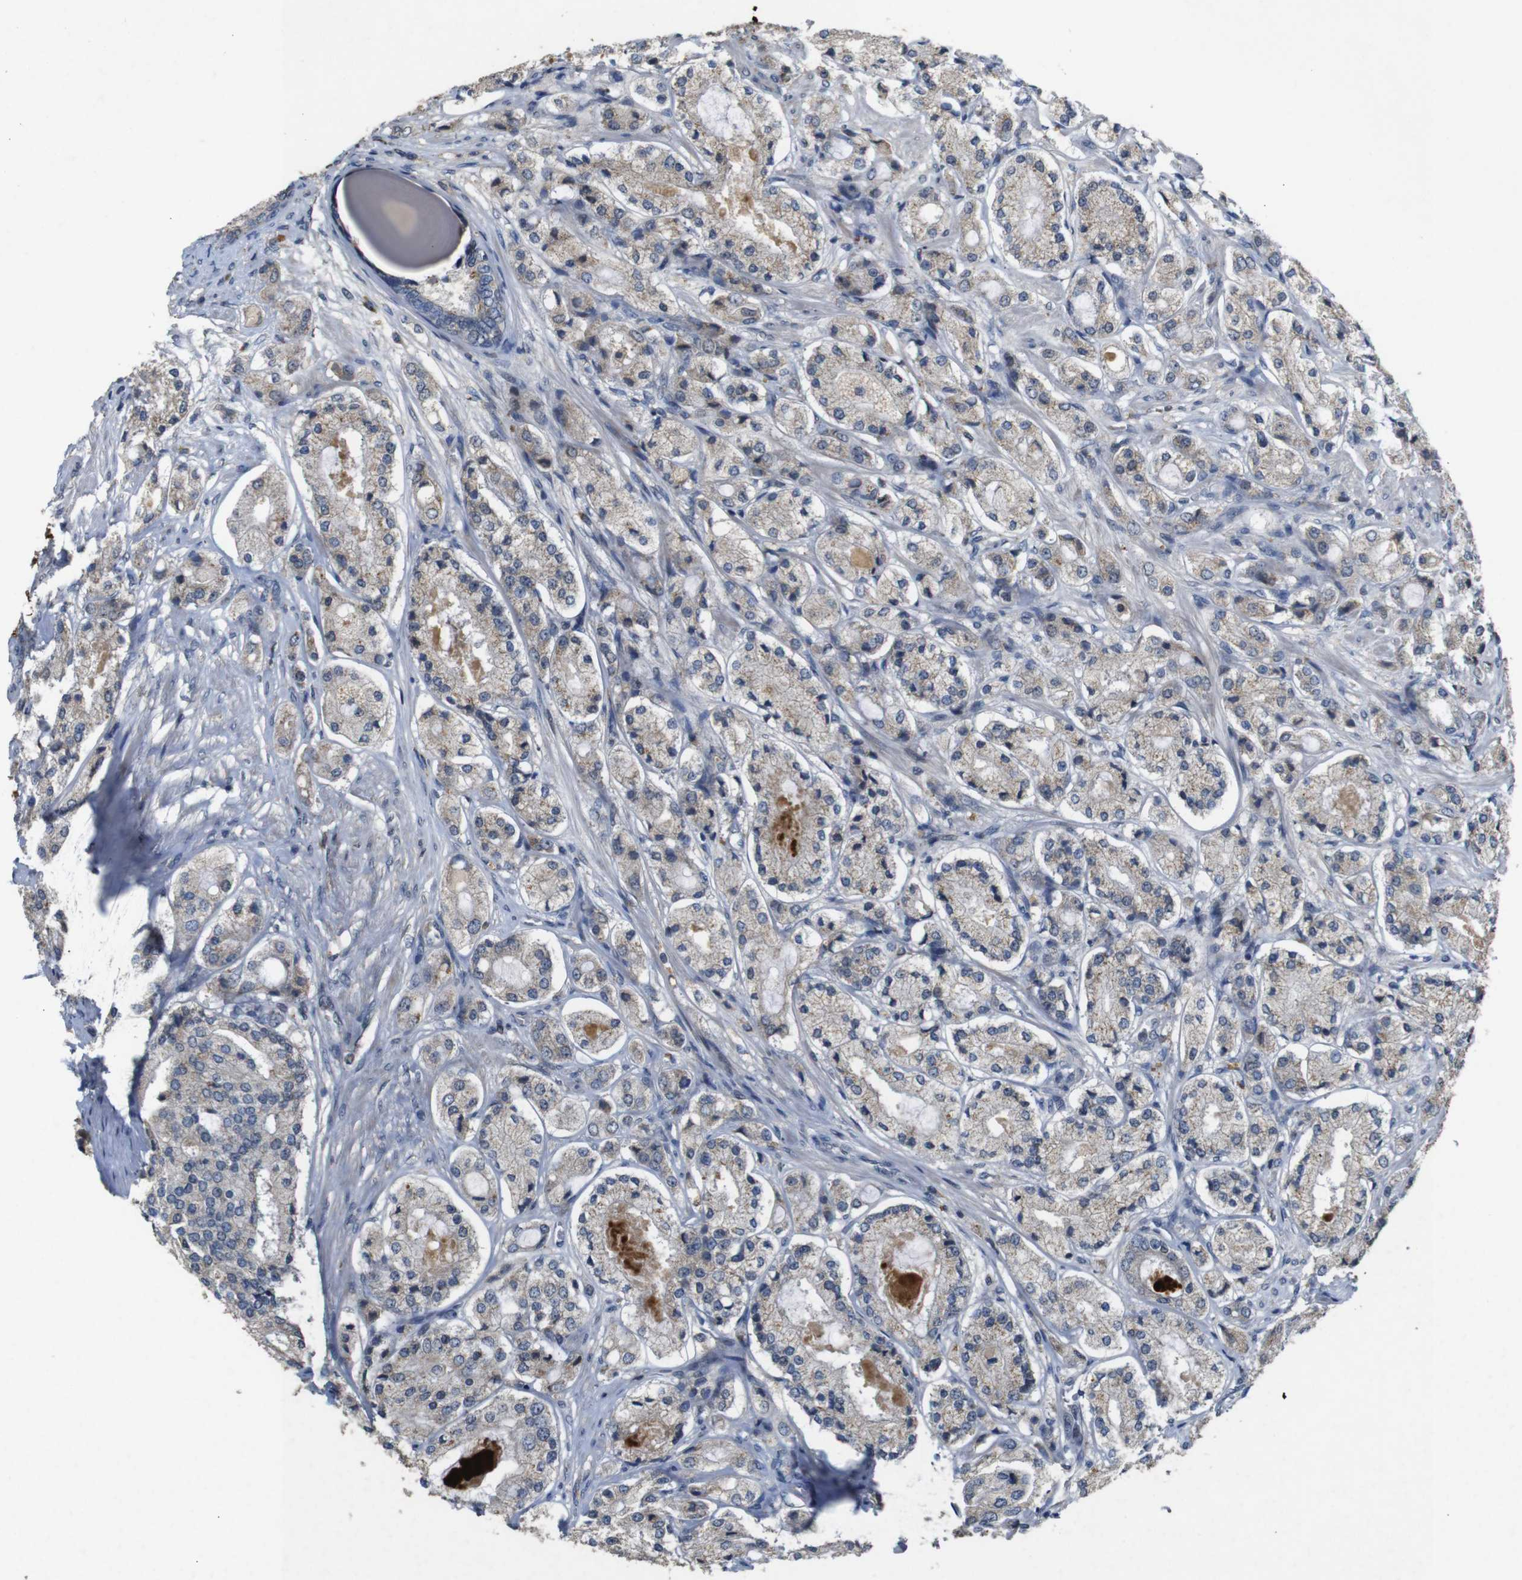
{"staining": {"intensity": "weak", "quantity": ">75%", "location": "cytoplasmic/membranous"}, "tissue": "prostate cancer", "cell_type": "Tumor cells", "image_type": "cancer", "snomed": [{"axis": "morphology", "description": "Adenocarcinoma, High grade"}, {"axis": "topography", "description": "Prostate"}], "caption": "This micrograph shows high-grade adenocarcinoma (prostate) stained with immunohistochemistry (IHC) to label a protein in brown. The cytoplasmic/membranous of tumor cells show weak positivity for the protein. Nuclei are counter-stained blue.", "gene": "MAGI2", "patient": {"sex": "male", "age": 65}}